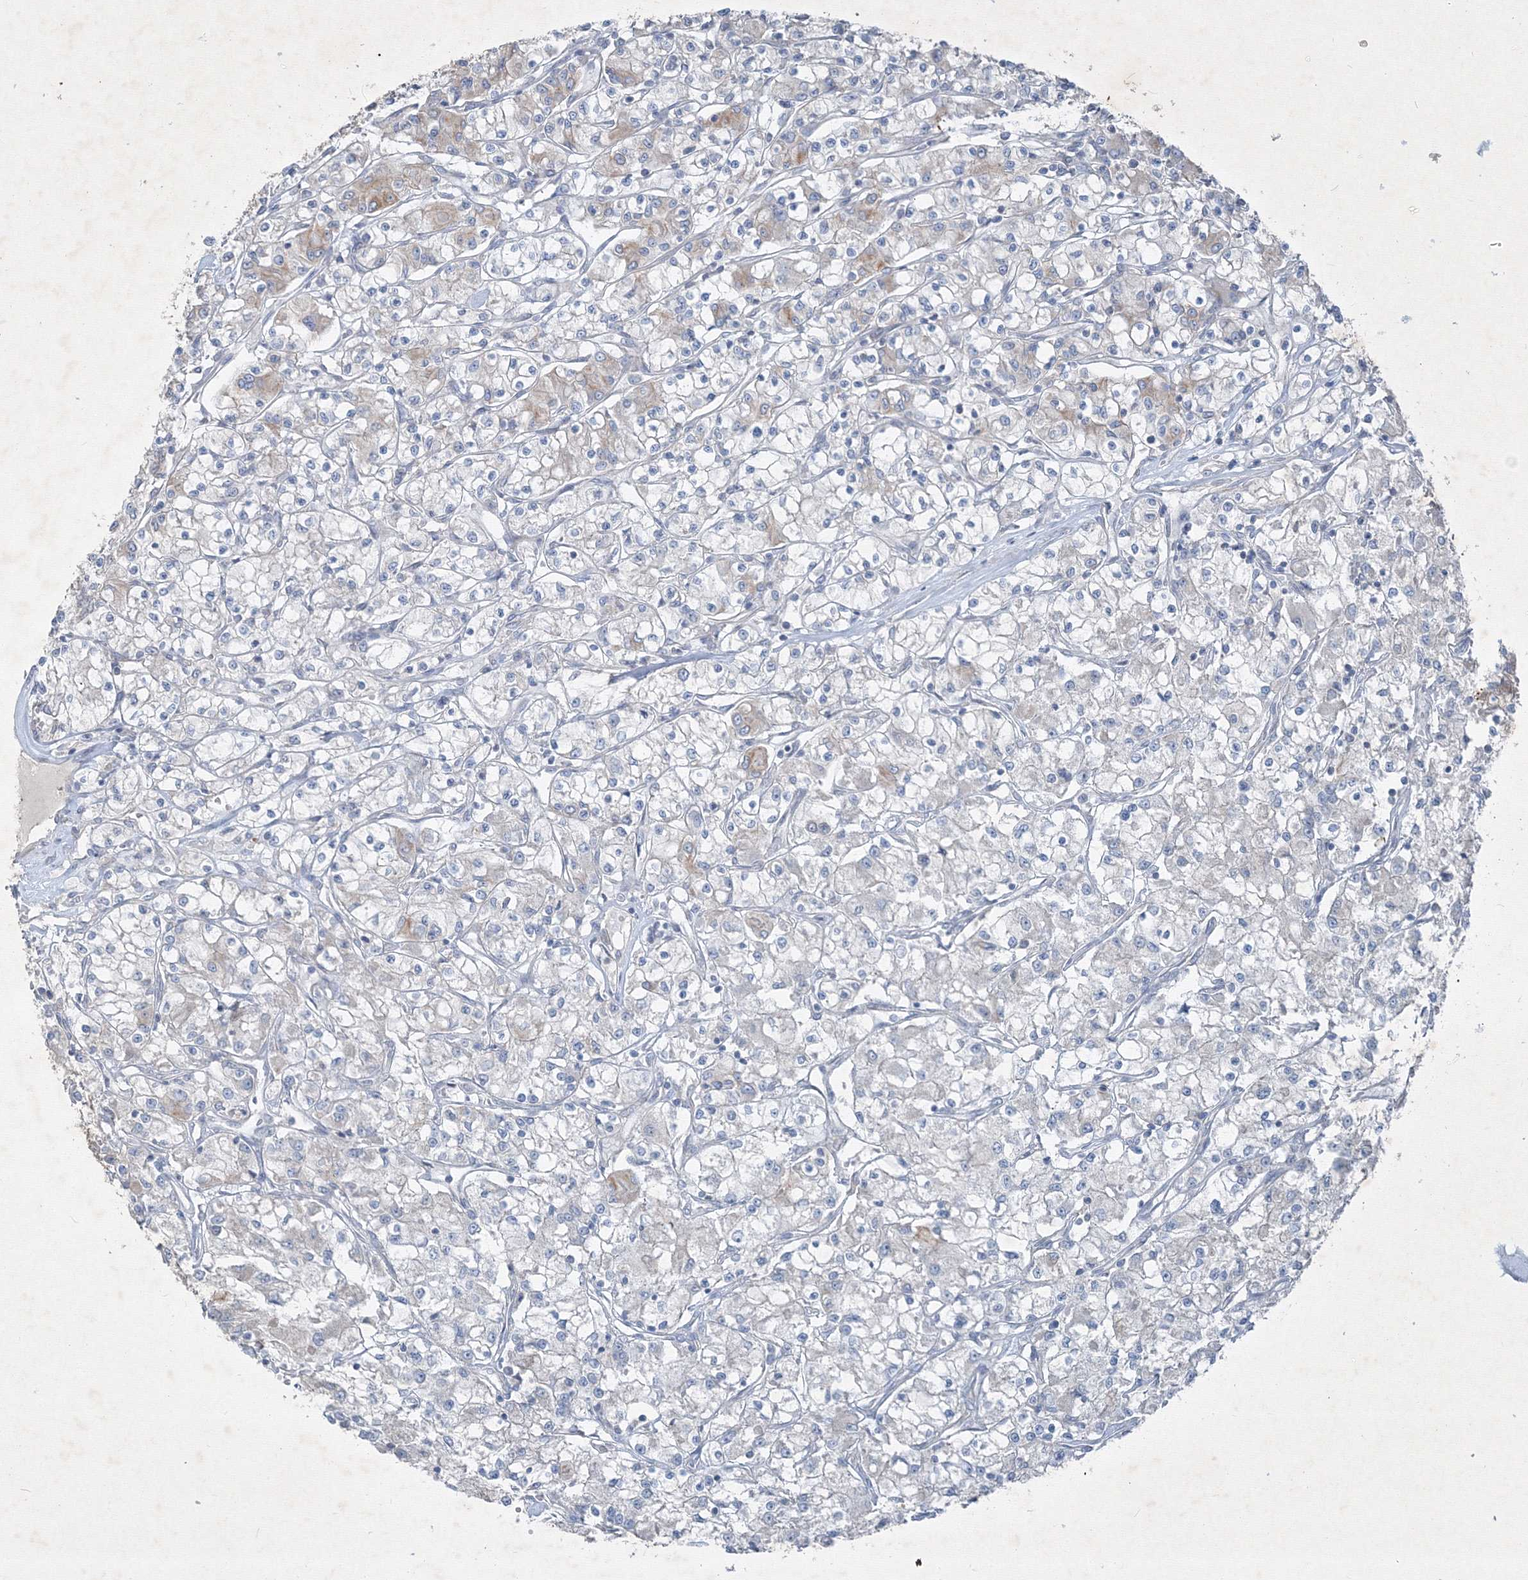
{"staining": {"intensity": "weak", "quantity": "25%-75%", "location": "cytoplasmic/membranous"}, "tissue": "renal cancer", "cell_type": "Tumor cells", "image_type": "cancer", "snomed": [{"axis": "morphology", "description": "Adenocarcinoma, NOS"}, {"axis": "topography", "description": "Kidney"}], "caption": "This is a micrograph of immunohistochemistry staining of renal adenocarcinoma, which shows weak expression in the cytoplasmic/membranous of tumor cells.", "gene": "IFNAR1", "patient": {"sex": "female", "age": 59}}